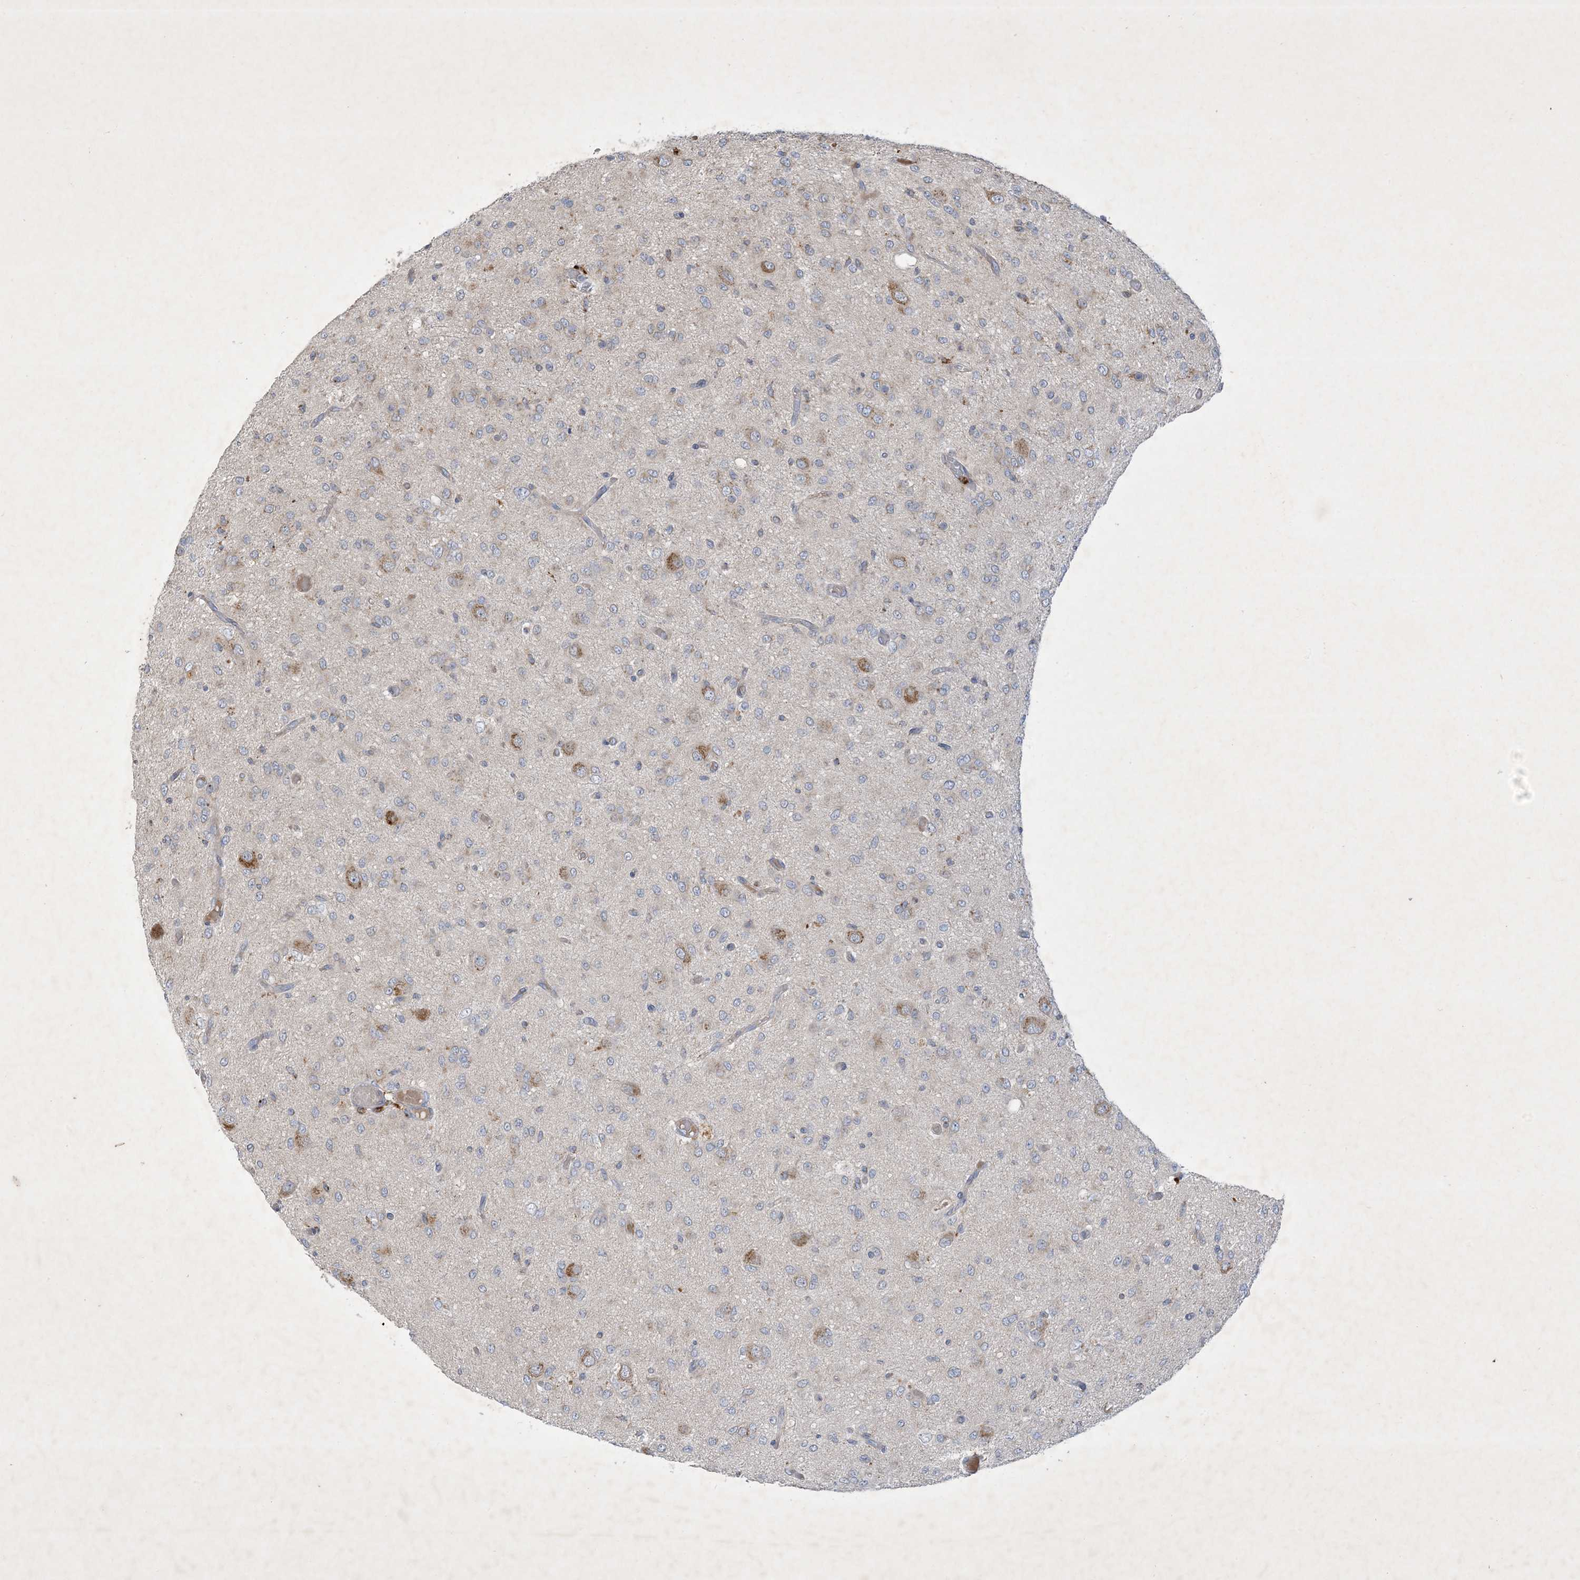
{"staining": {"intensity": "negative", "quantity": "none", "location": "none"}, "tissue": "glioma", "cell_type": "Tumor cells", "image_type": "cancer", "snomed": [{"axis": "morphology", "description": "Glioma, malignant, High grade"}, {"axis": "topography", "description": "Brain"}], "caption": "Immunohistochemical staining of glioma displays no significant staining in tumor cells.", "gene": "MRPS18A", "patient": {"sex": "female", "age": 59}}